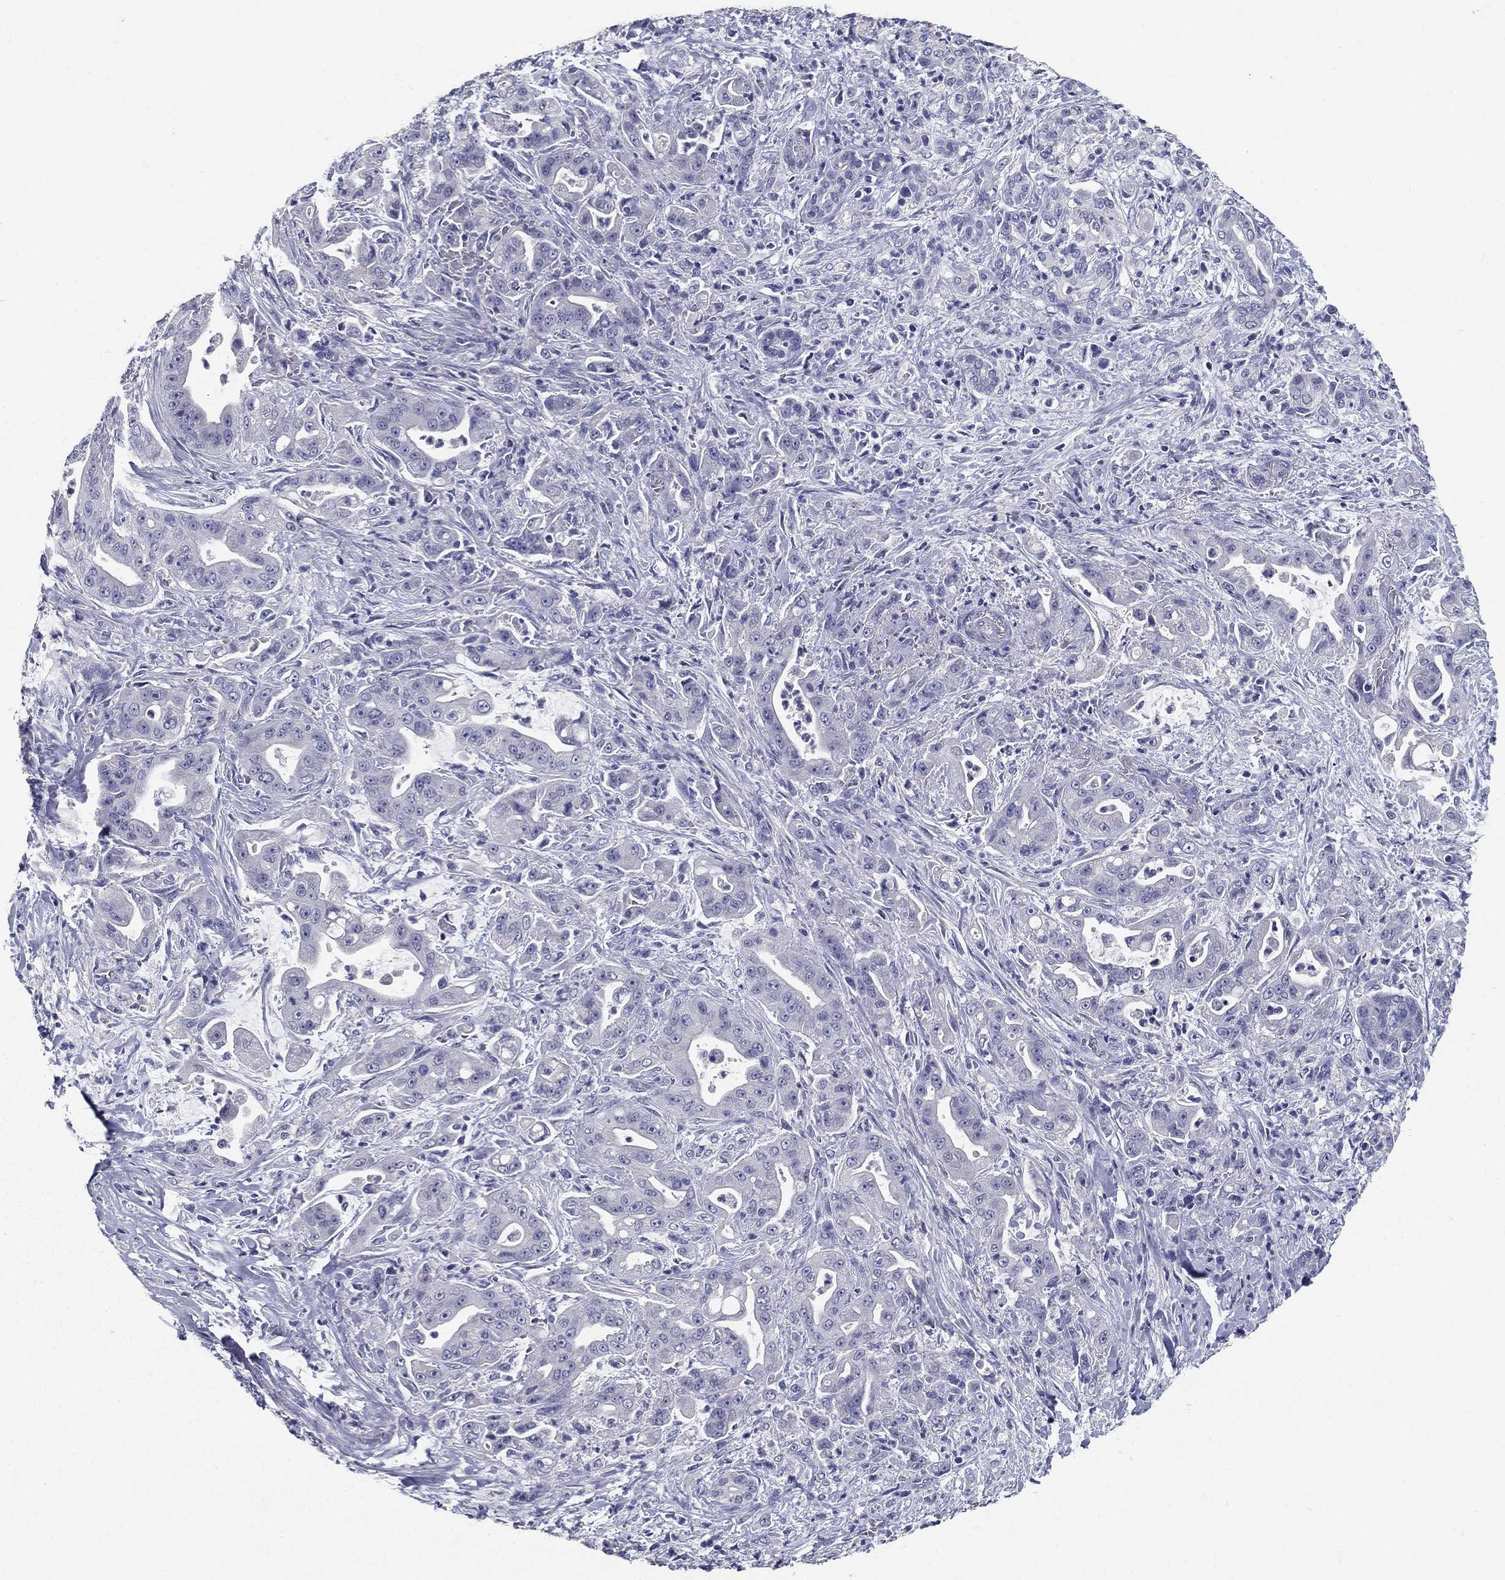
{"staining": {"intensity": "negative", "quantity": "none", "location": "none"}, "tissue": "pancreatic cancer", "cell_type": "Tumor cells", "image_type": "cancer", "snomed": [{"axis": "morphology", "description": "Normal tissue, NOS"}, {"axis": "morphology", "description": "Inflammation, NOS"}, {"axis": "morphology", "description": "Adenocarcinoma, NOS"}, {"axis": "topography", "description": "Pancreas"}], "caption": "Pancreatic cancer (adenocarcinoma) was stained to show a protein in brown. There is no significant expression in tumor cells.", "gene": "POMC", "patient": {"sex": "male", "age": 57}}